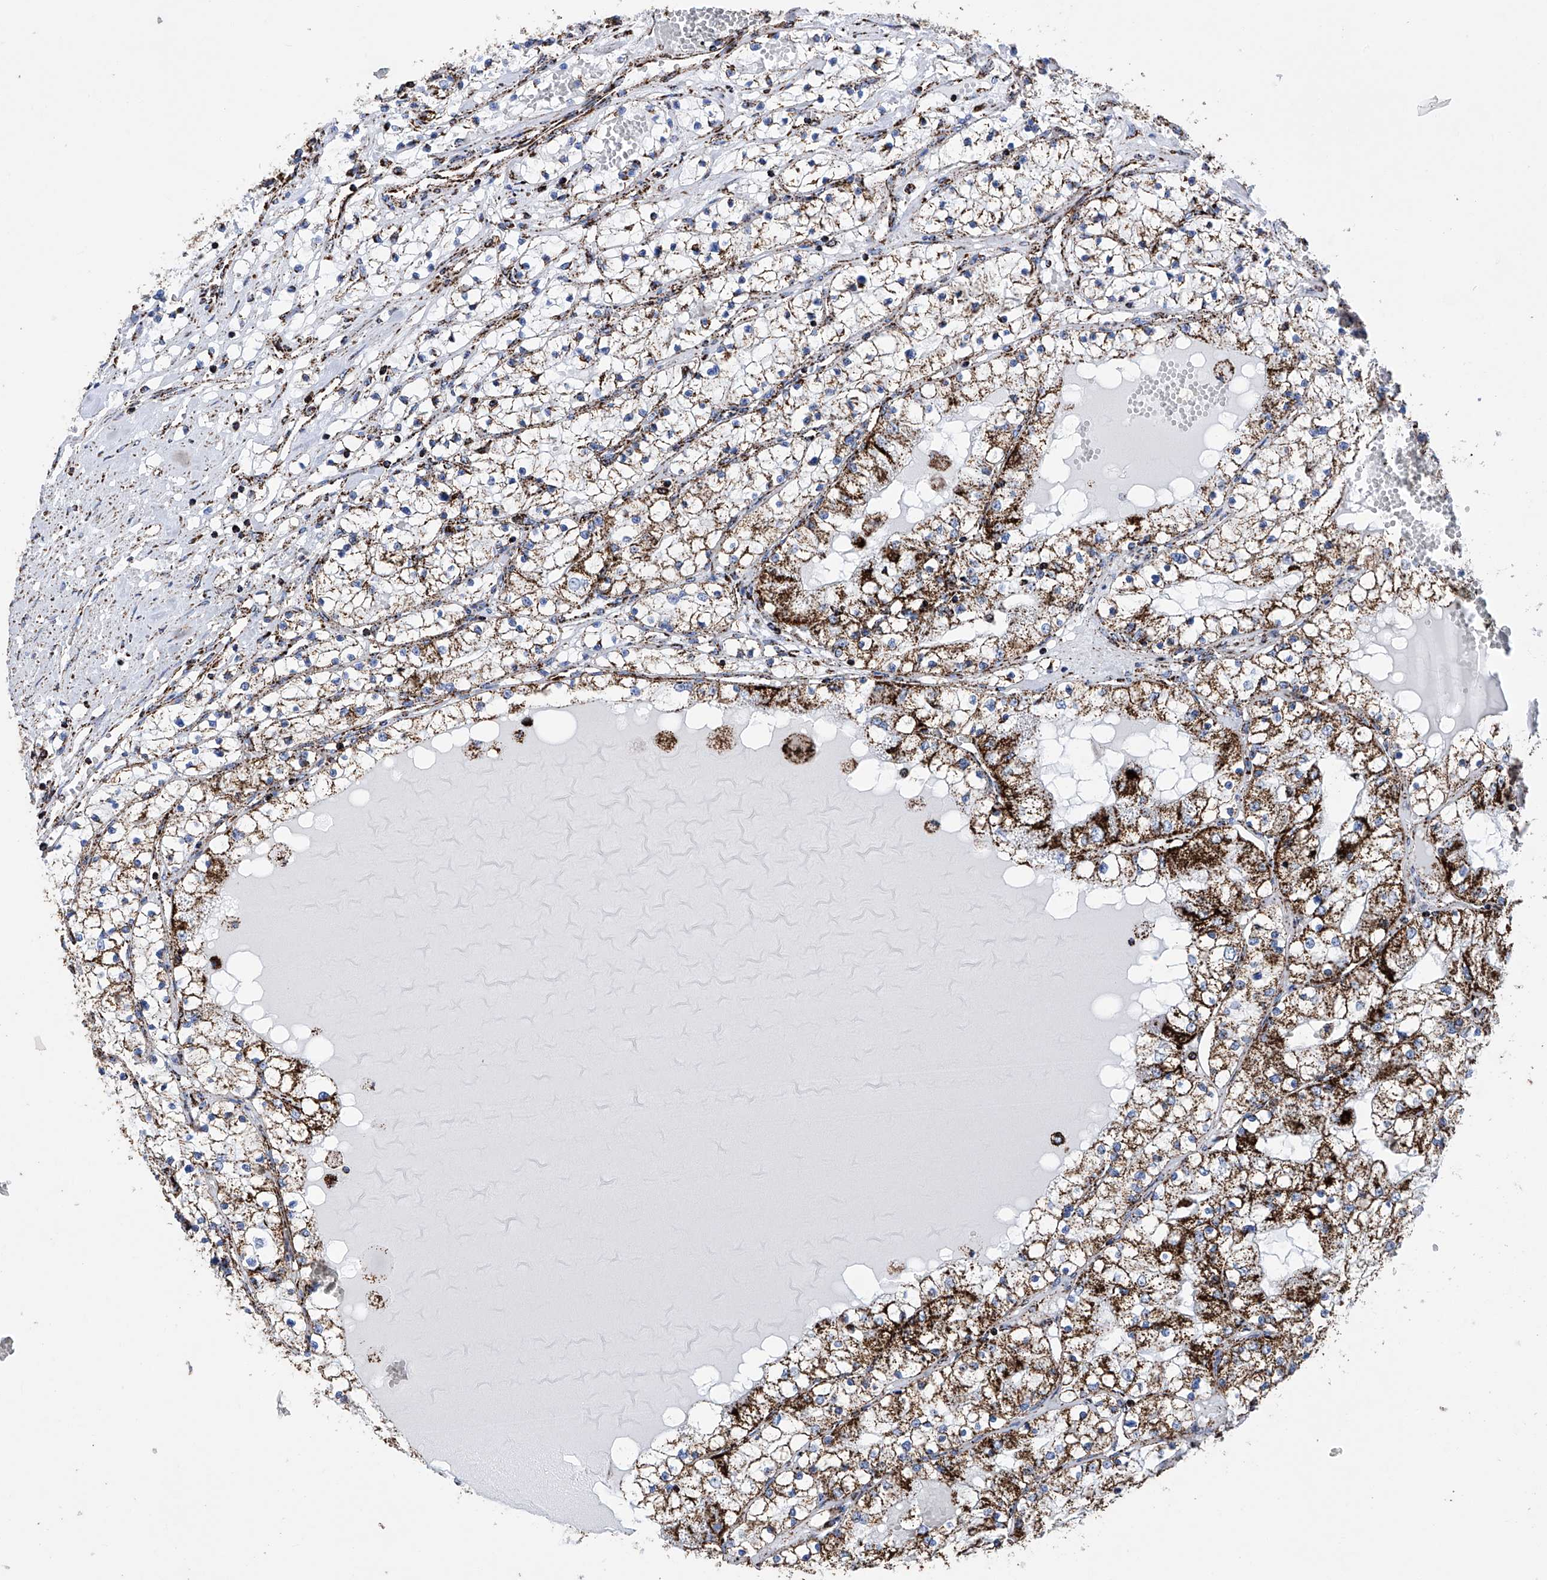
{"staining": {"intensity": "strong", "quantity": "25%-75%", "location": "cytoplasmic/membranous"}, "tissue": "renal cancer", "cell_type": "Tumor cells", "image_type": "cancer", "snomed": [{"axis": "morphology", "description": "Normal tissue, NOS"}, {"axis": "morphology", "description": "Adenocarcinoma, NOS"}, {"axis": "topography", "description": "Kidney"}], "caption": "Immunohistochemical staining of human renal adenocarcinoma shows high levels of strong cytoplasmic/membranous protein expression in about 25%-75% of tumor cells.", "gene": "ATP5PF", "patient": {"sex": "male", "age": 68}}